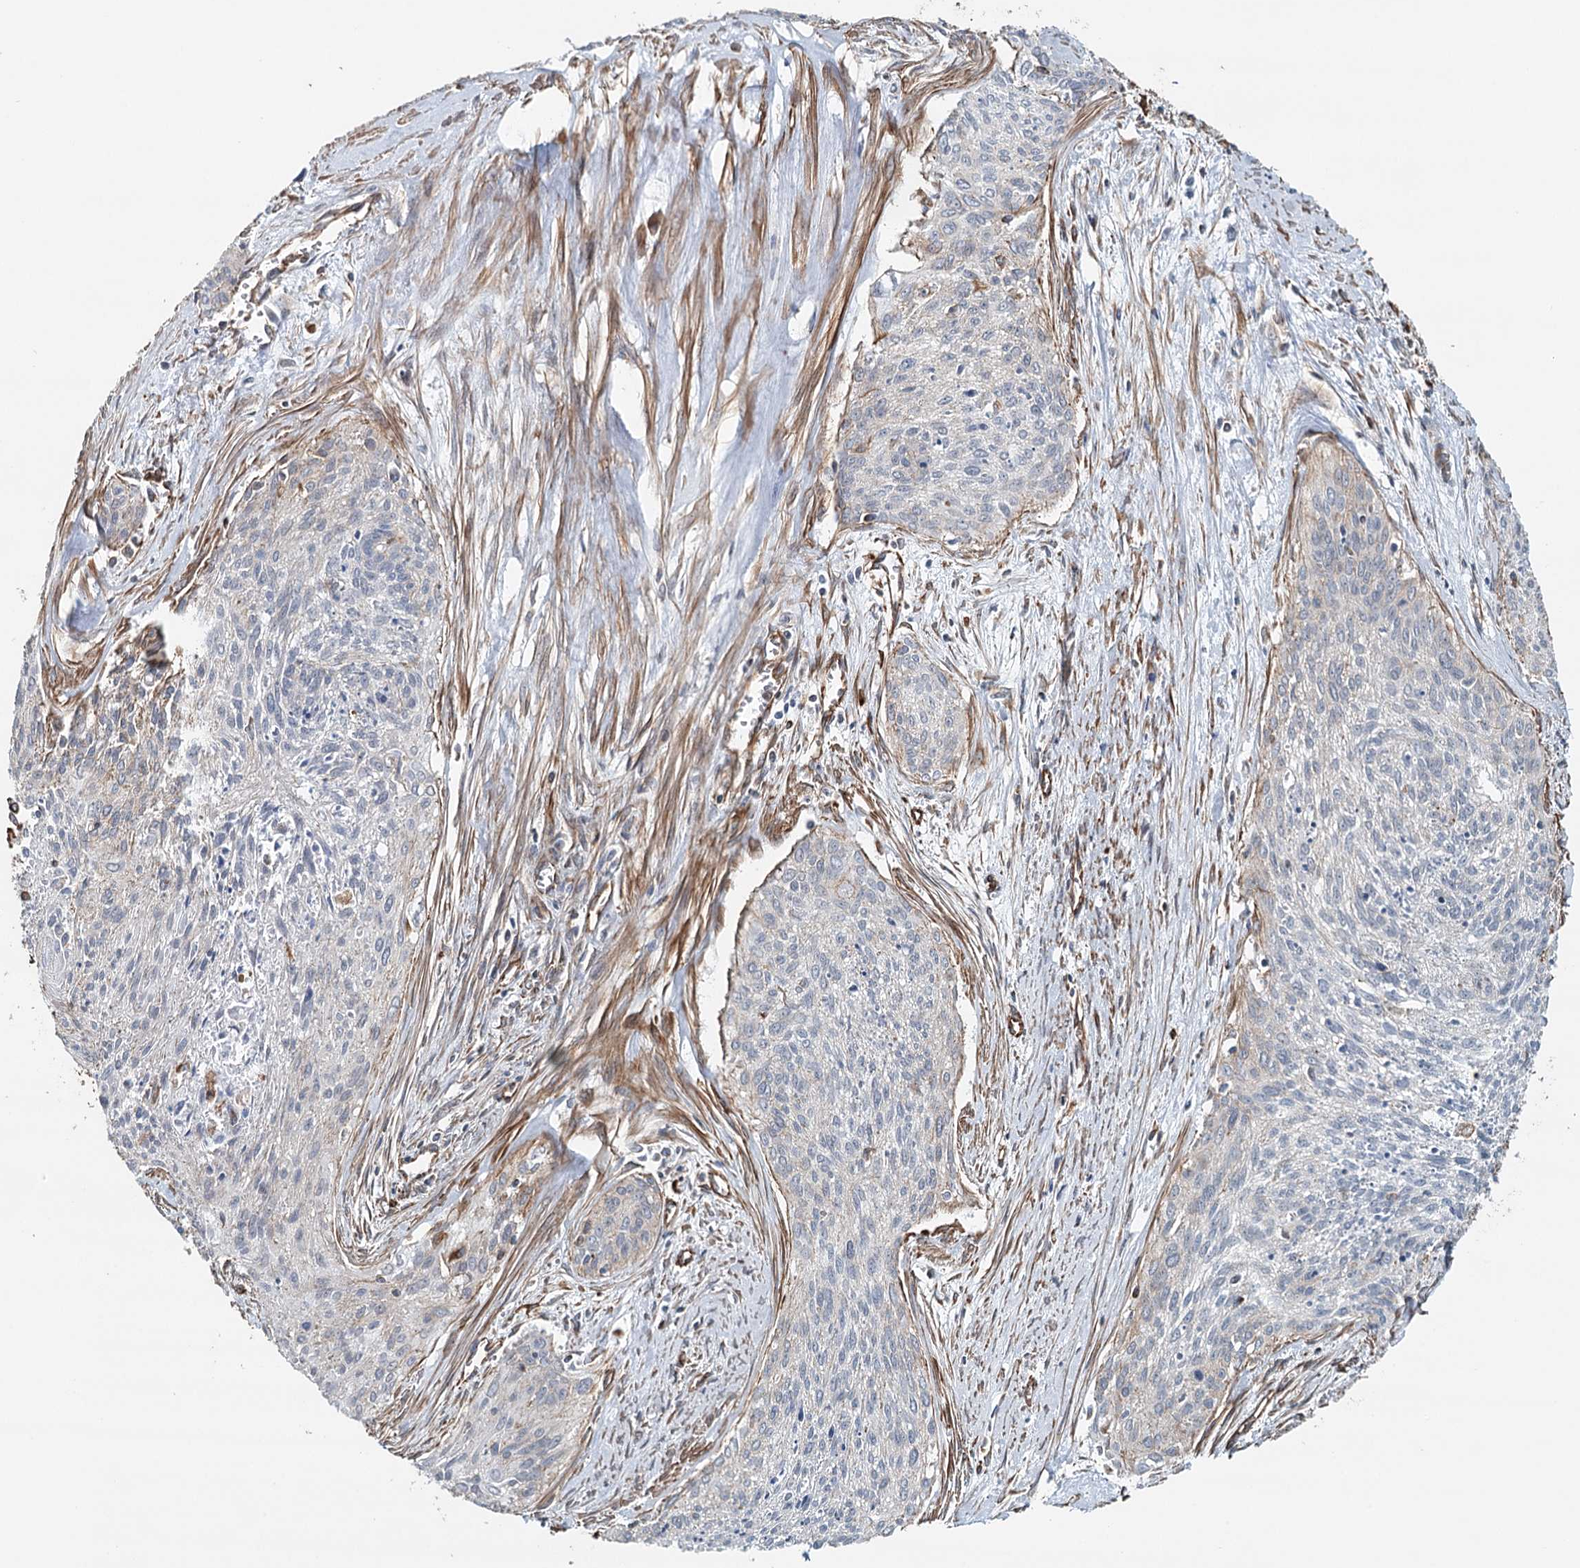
{"staining": {"intensity": "negative", "quantity": "none", "location": "none"}, "tissue": "cervical cancer", "cell_type": "Tumor cells", "image_type": "cancer", "snomed": [{"axis": "morphology", "description": "Squamous cell carcinoma, NOS"}, {"axis": "topography", "description": "Cervix"}], "caption": "The histopathology image demonstrates no staining of tumor cells in cervical cancer (squamous cell carcinoma).", "gene": "SYNPO", "patient": {"sex": "female", "age": 55}}